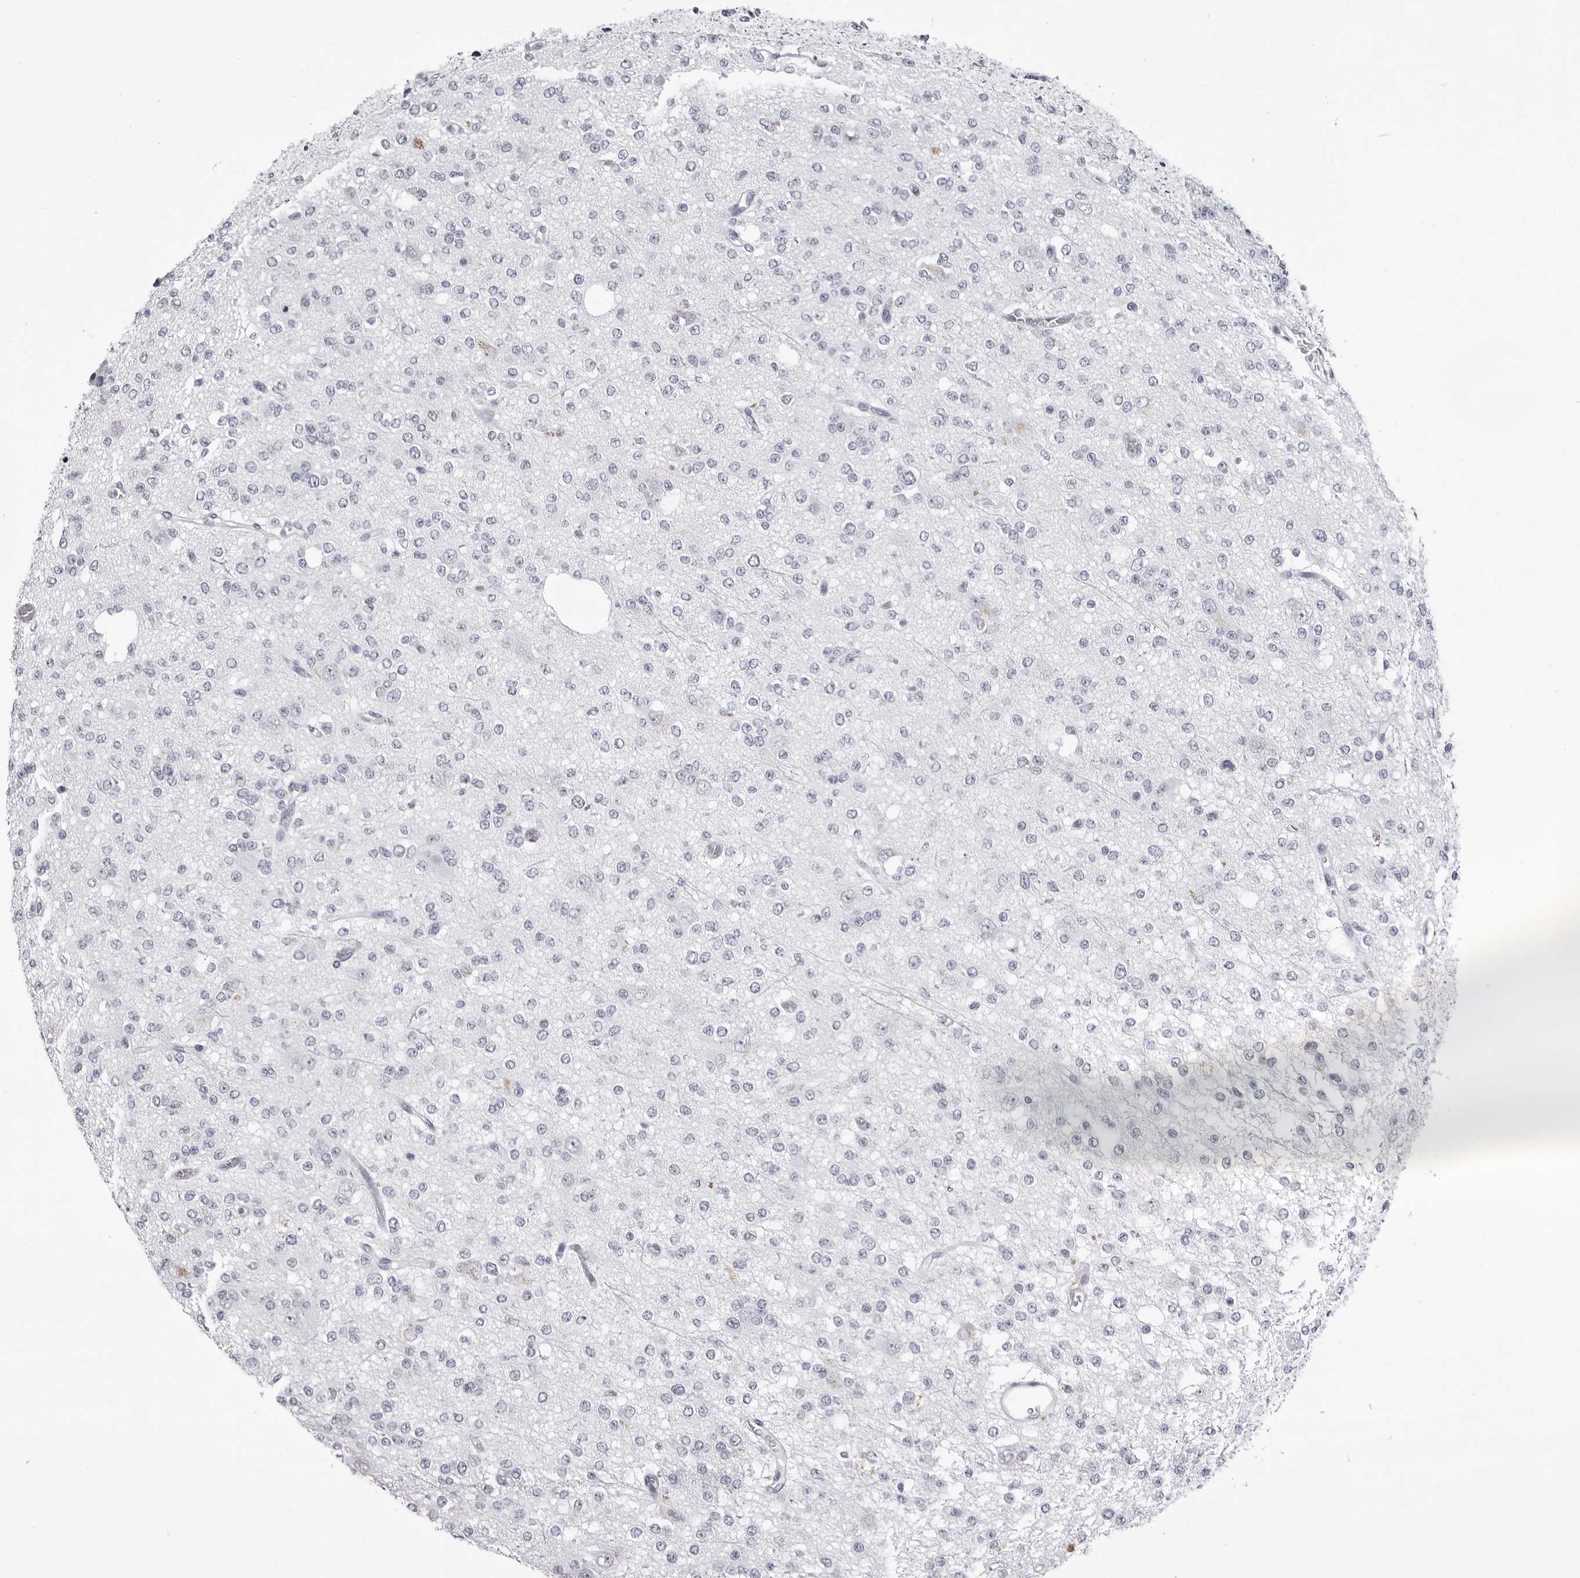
{"staining": {"intensity": "negative", "quantity": "none", "location": "none"}, "tissue": "glioma", "cell_type": "Tumor cells", "image_type": "cancer", "snomed": [{"axis": "morphology", "description": "Glioma, malignant, Low grade"}, {"axis": "topography", "description": "Brain"}], "caption": "Tumor cells are negative for protein expression in human low-grade glioma (malignant). (DAB (3,3'-diaminobenzidine) immunohistochemistry (IHC), high magnification).", "gene": "LGALS4", "patient": {"sex": "male", "age": 38}}